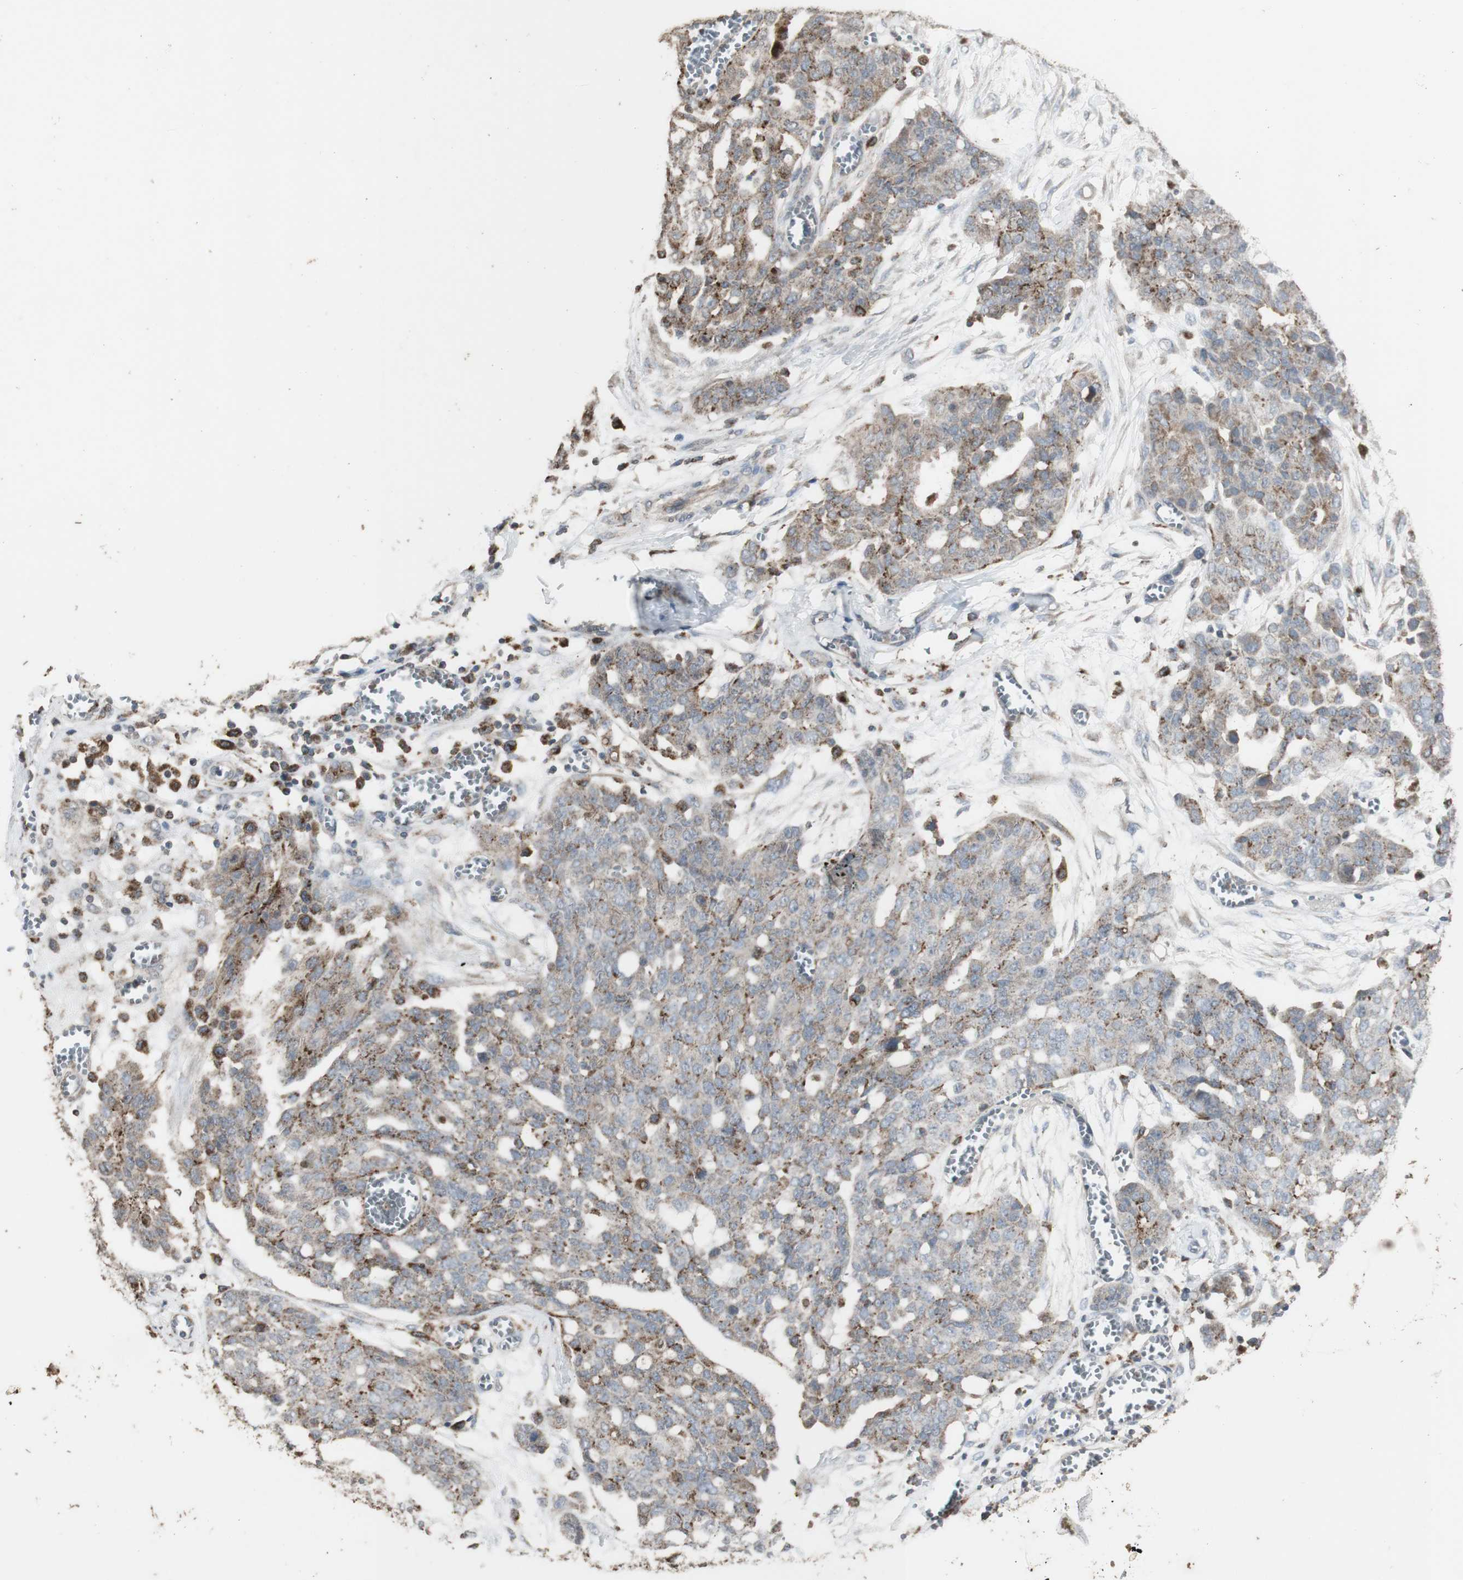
{"staining": {"intensity": "weak", "quantity": ">75%", "location": "cytoplasmic/membranous"}, "tissue": "ovarian cancer", "cell_type": "Tumor cells", "image_type": "cancer", "snomed": [{"axis": "morphology", "description": "Cystadenocarcinoma, serous, NOS"}, {"axis": "topography", "description": "Soft tissue"}, {"axis": "topography", "description": "Ovary"}], "caption": "Ovarian cancer stained for a protein displays weak cytoplasmic/membranous positivity in tumor cells. Using DAB (3,3'-diaminobenzidine) (brown) and hematoxylin (blue) stains, captured at high magnification using brightfield microscopy.", "gene": "ATP6V1E1", "patient": {"sex": "female", "age": 57}}